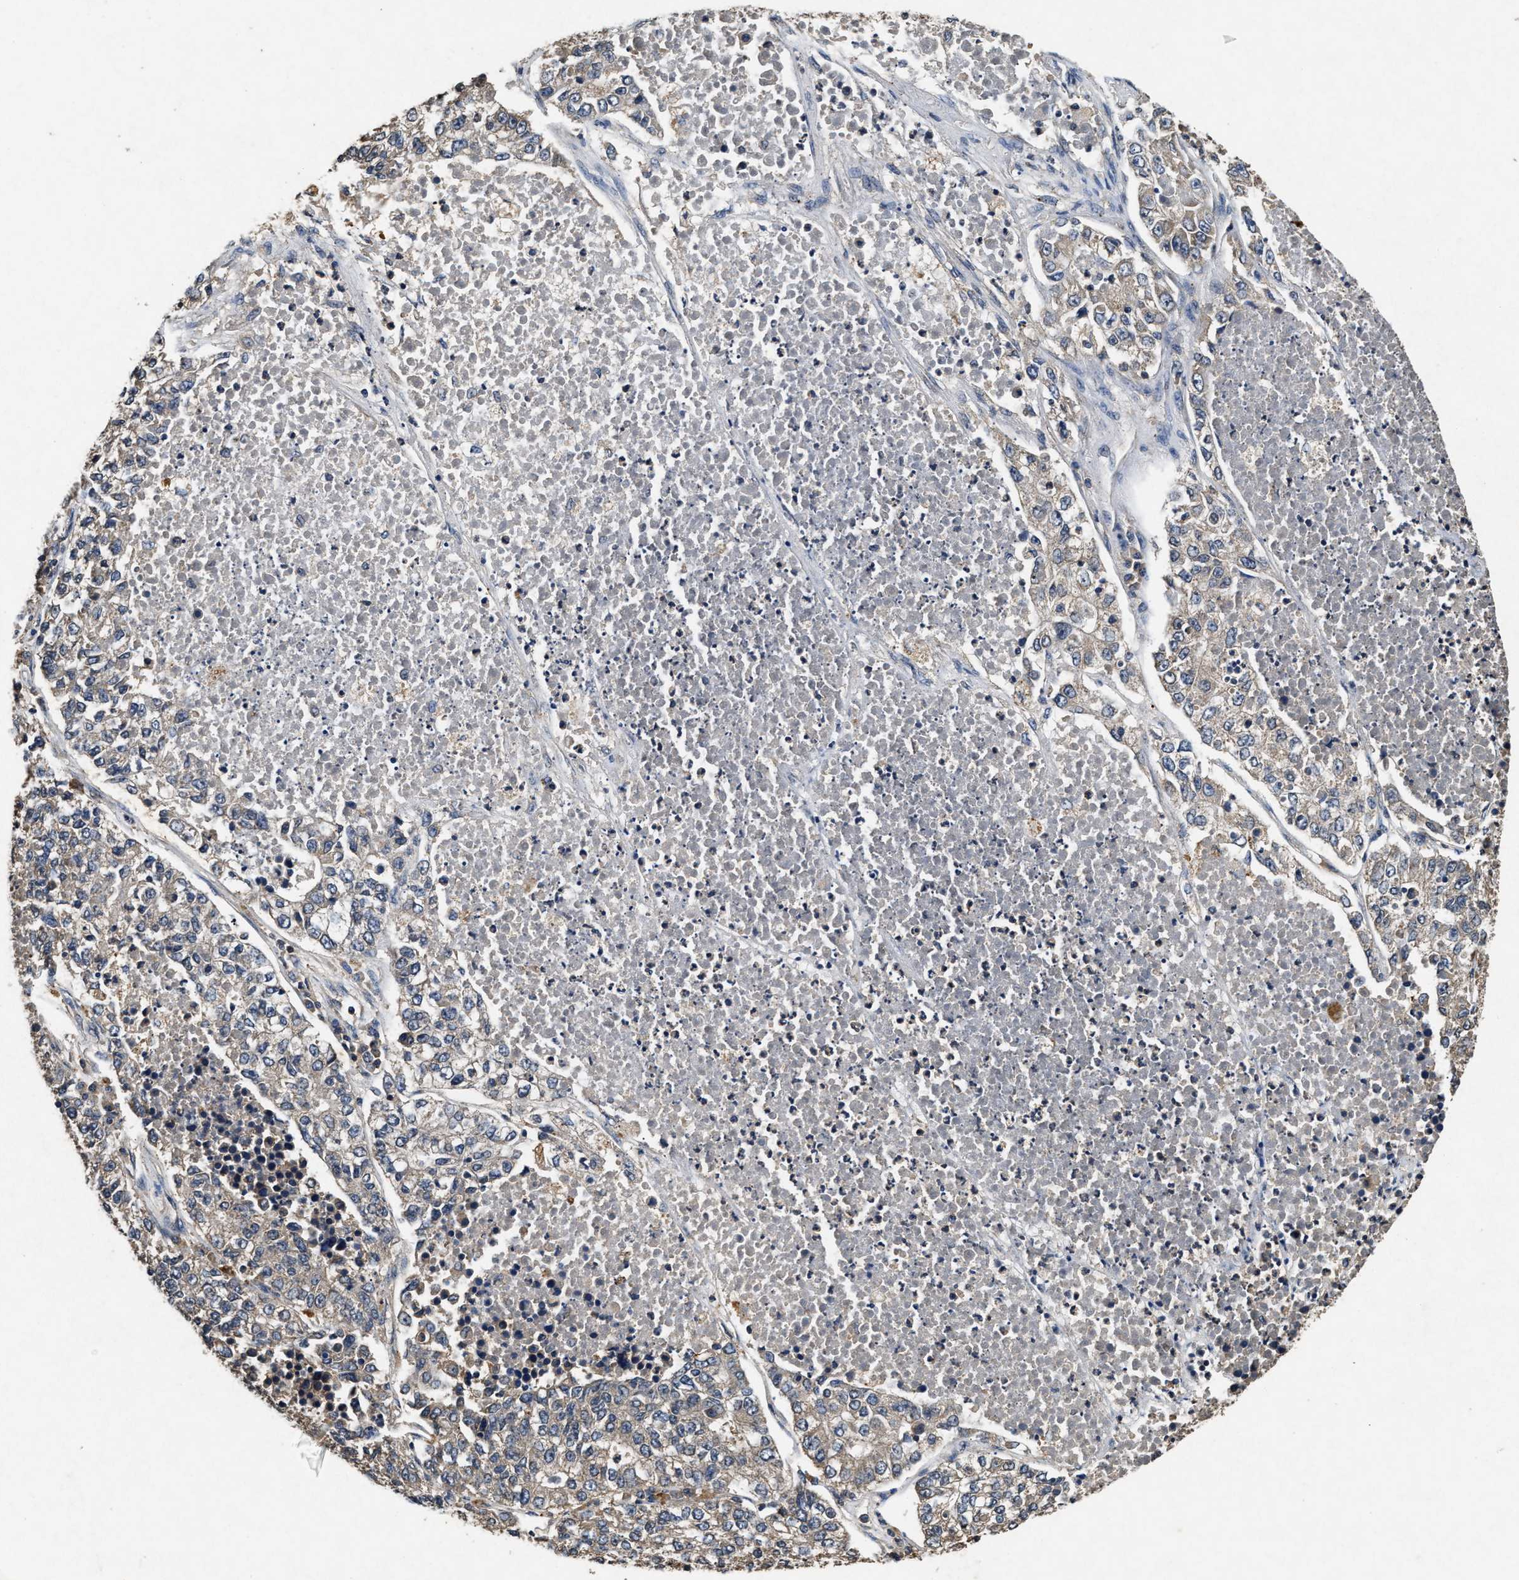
{"staining": {"intensity": "weak", "quantity": "25%-75%", "location": "cytoplasmic/membranous"}, "tissue": "lung cancer", "cell_type": "Tumor cells", "image_type": "cancer", "snomed": [{"axis": "morphology", "description": "Adenocarcinoma, NOS"}, {"axis": "topography", "description": "Lung"}], "caption": "Immunohistochemistry histopathology image of neoplastic tissue: human lung cancer stained using immunohistochemistry exhibits low levels of weak protein expression localized specifically in the cytoplasmic/membranous of tumor cells, appearing as a cytoplasmic/membranous brown color.", "gene": "PDAP1", "patient": {"sex": "male", "age": 49}}